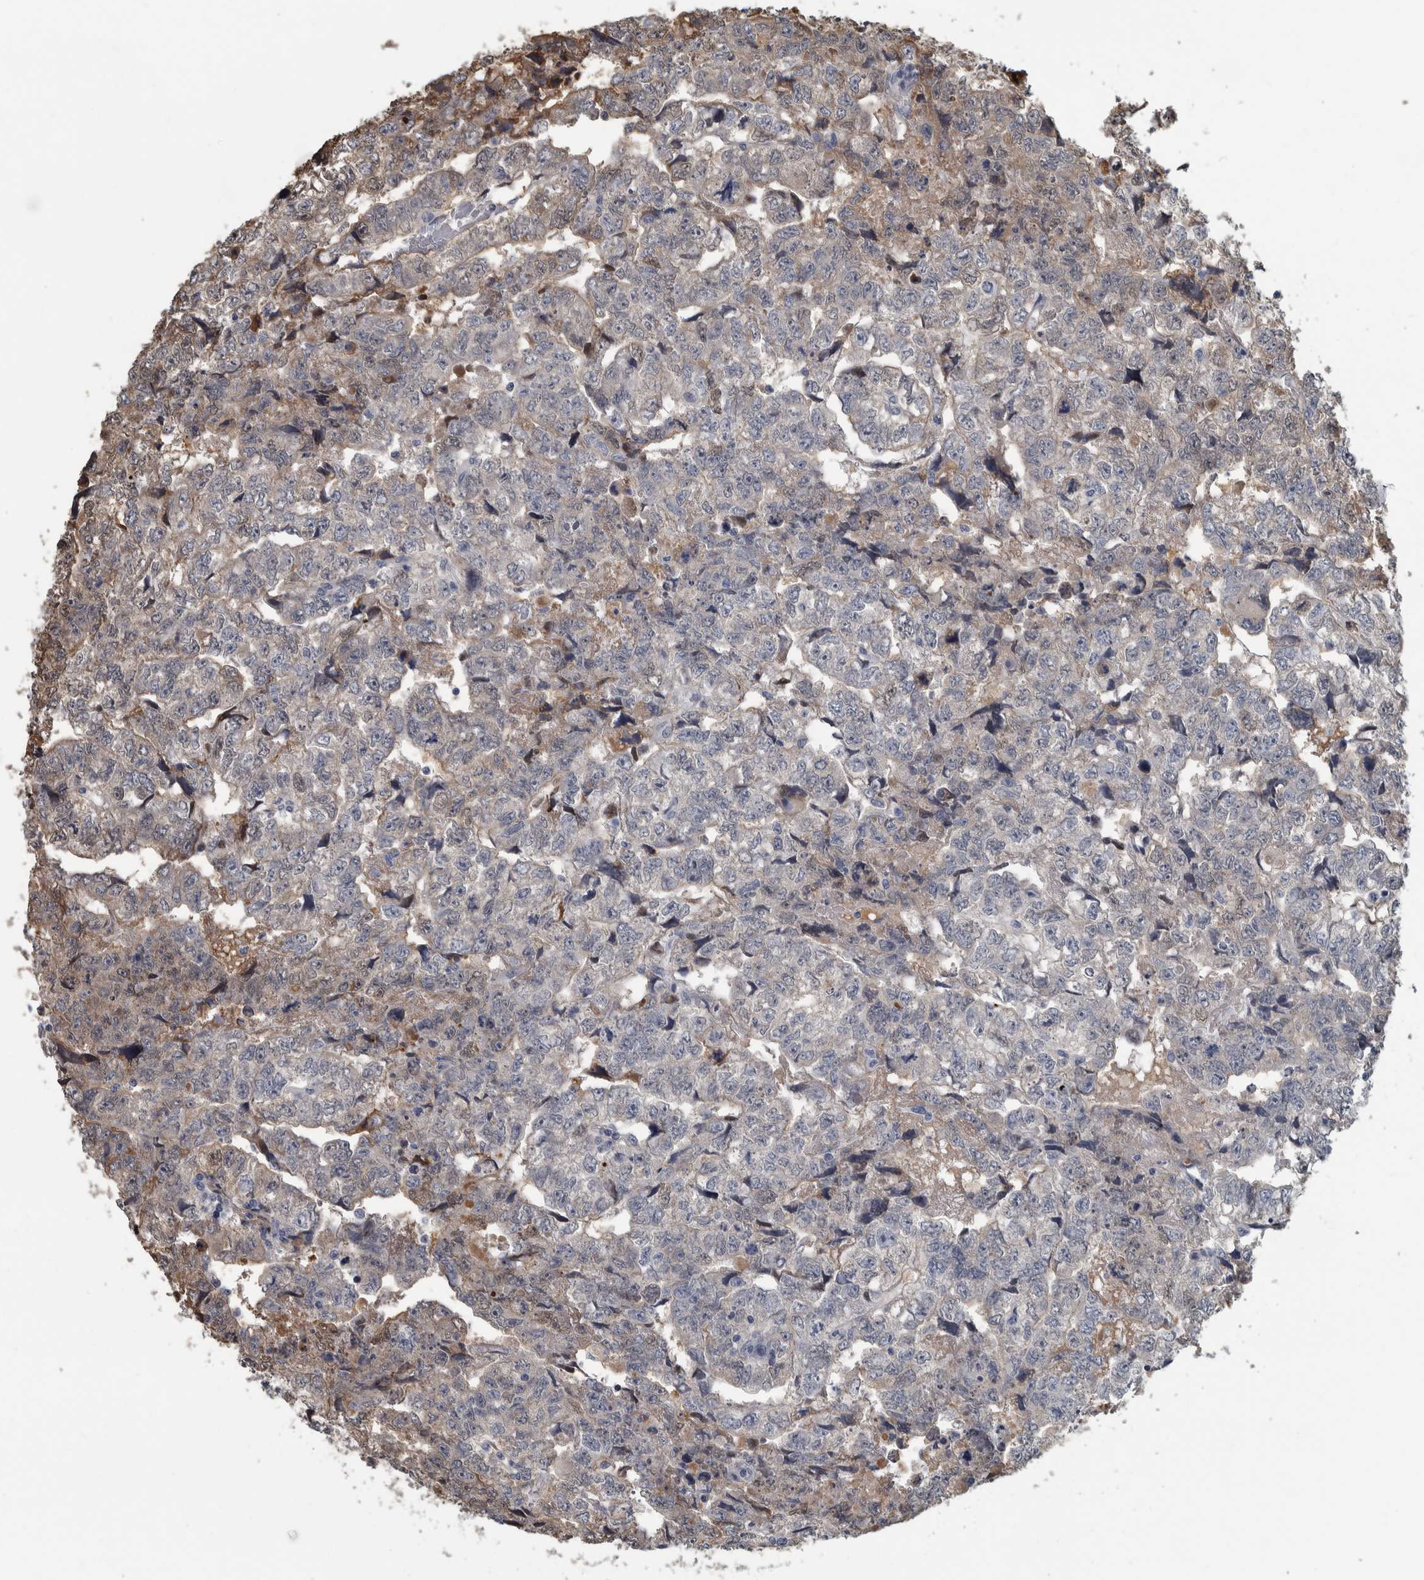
{"staining": {"intensity": "weak", "quantity": "<25%", "location": "cytoplasmic/membranous"}, "tissue": "testis cancer", "cell_type": "Tumor cells", "image_type": "cancer", "snomed": [{"axis": "morphology", "description": "Carcinoma, Embryonal, NOS"}, {"axis": "topography", "description": "Testis"}], "caption": "This is a photomicrograph of immunohistochemistry (IHC) staining of testis cancer (embryonal carcinoma), which shows no expression in tumor cells.", "gene": "CAVIN4", "patient": {"sex": "male", "age": 36}}